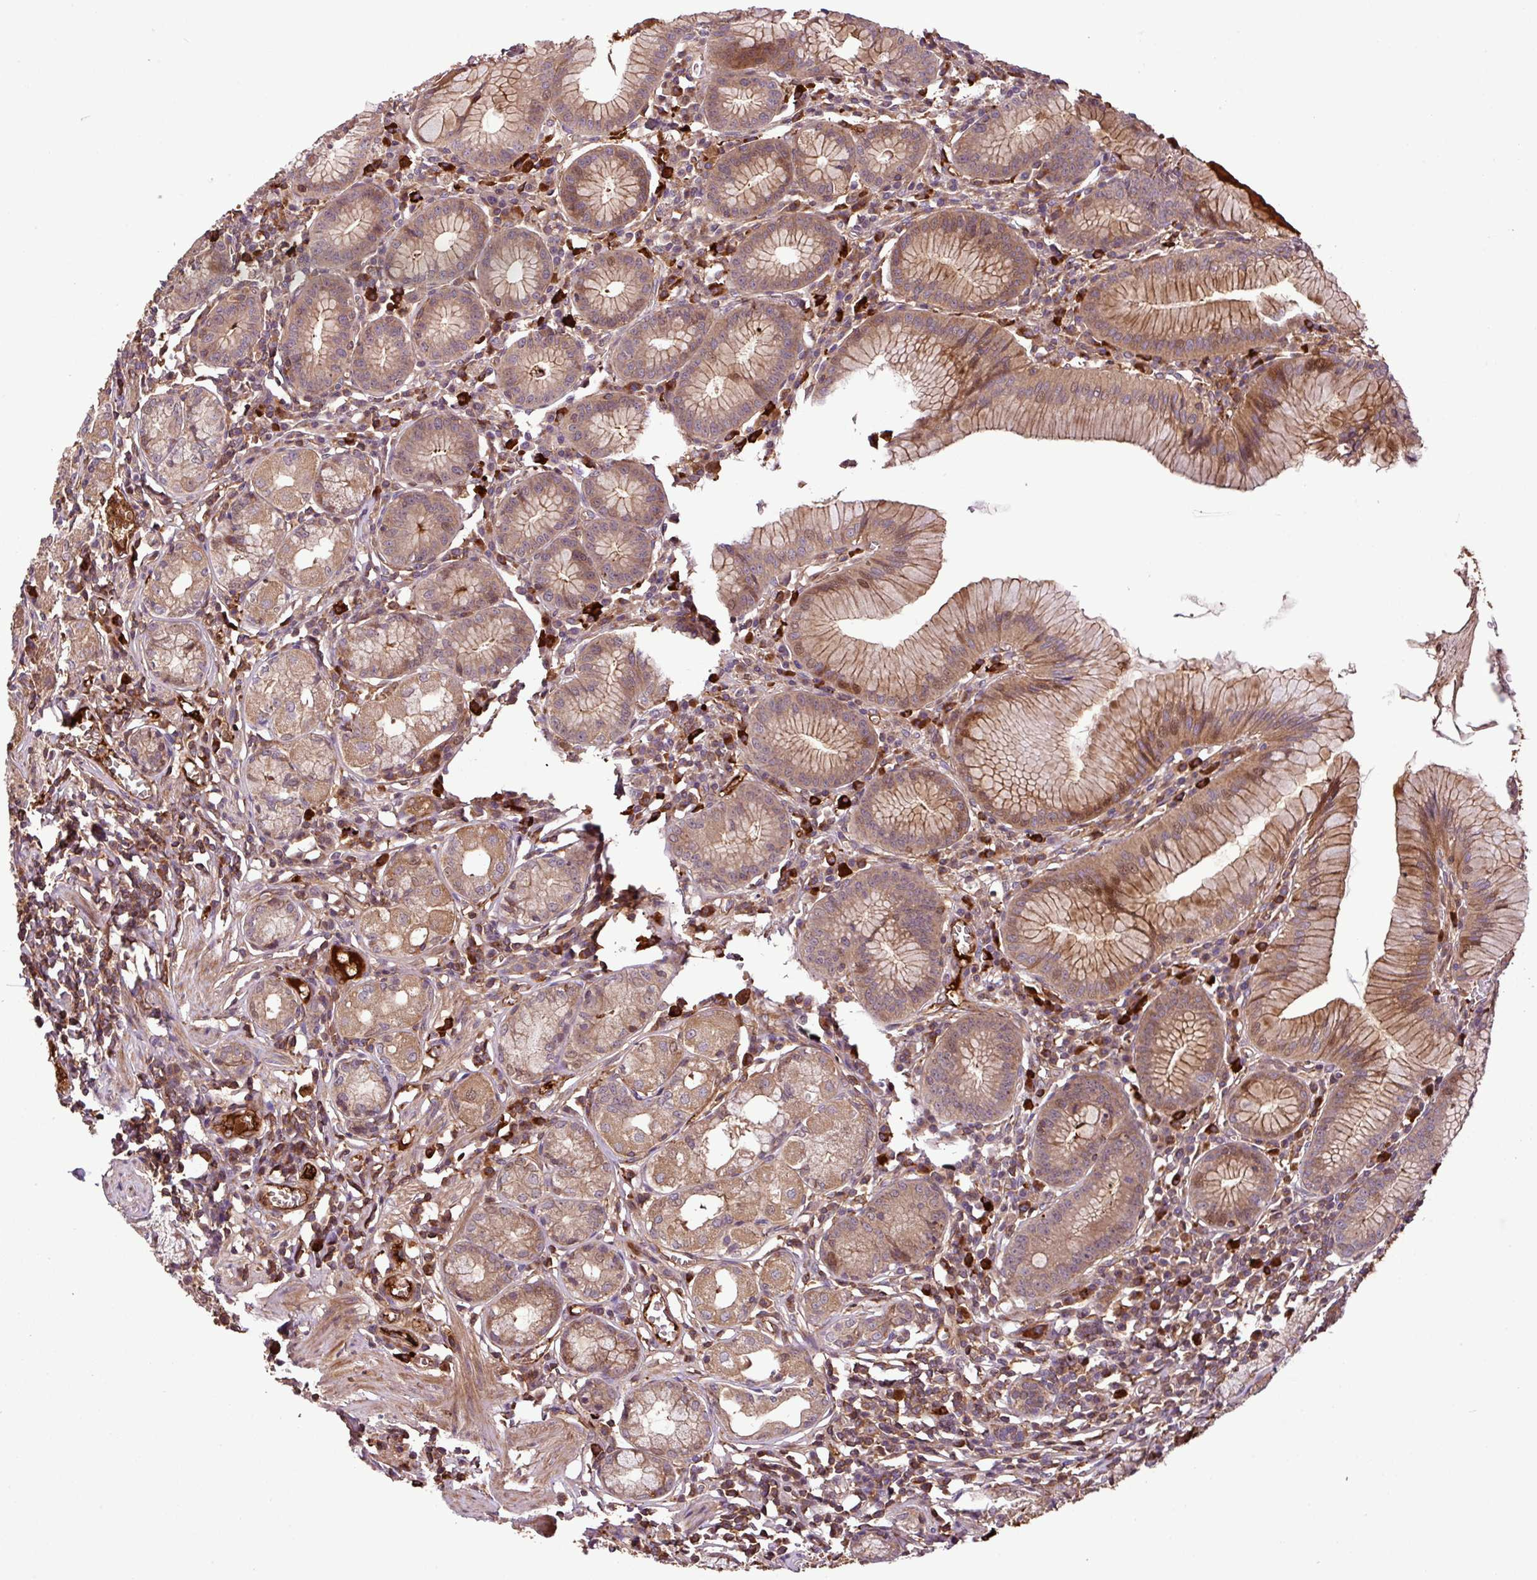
{"staining": {"intensity": "strong", "quantity": ">75%", "location": "cytoplasmic/membranous,nuclear"}, "tissue": "stomach", "cell_type": "Glandular cells", "image_type": "normal", "snomed": [{"axis": "morphology", "description": "Normal tissue, NOS"}, {"axis": "topography", "description": "Stomach"}], "caption": "Strong cytoplasmic/membranous,nuclear protein positivity is appreciated in approximately >75% of glandular cells in stomach. Immunohistochemistry (ihc) stains the protein in brown and the nuclei are stained blue.", "gene": "ZNF266", "patient": {"sex": "male", "age": 55}}